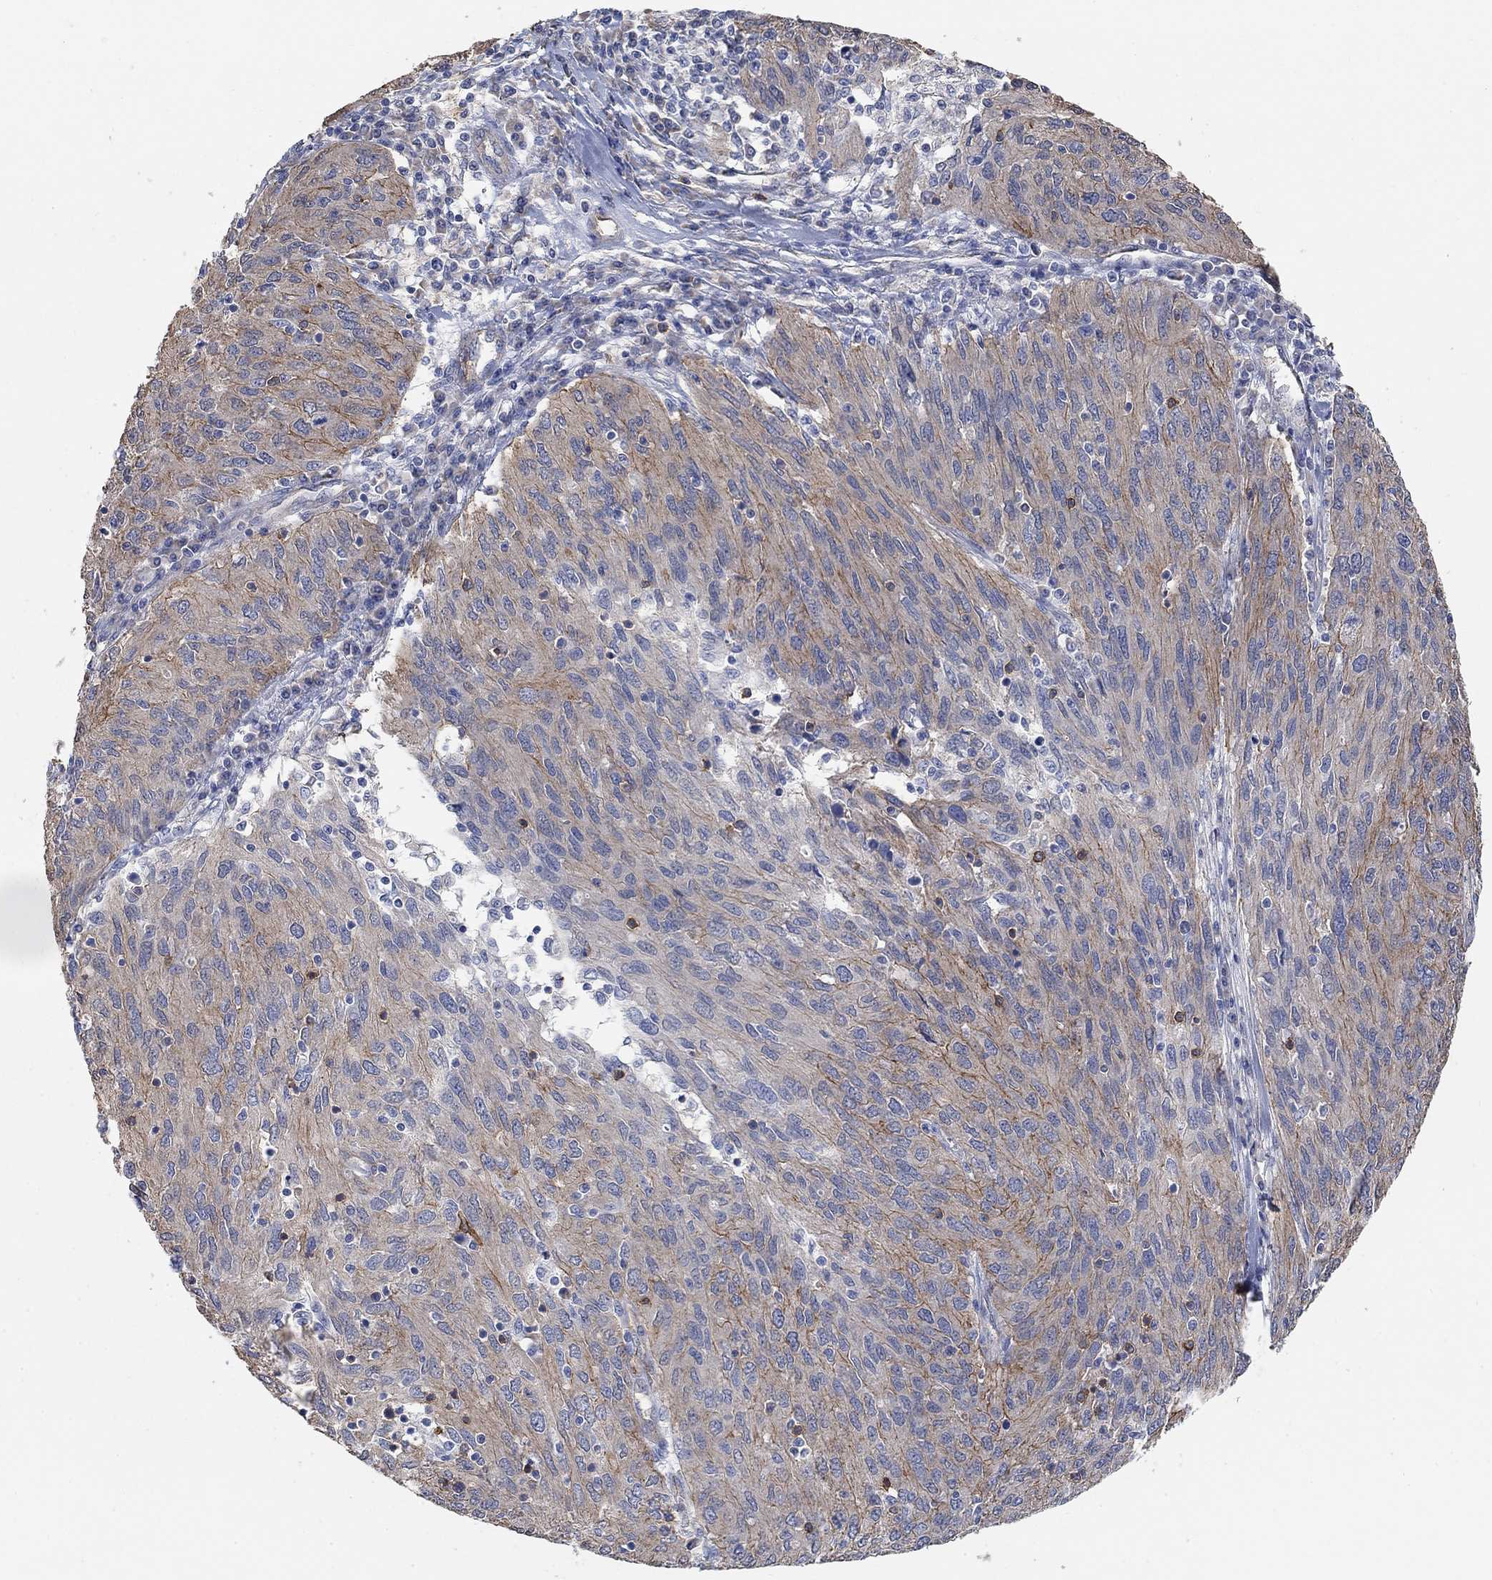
{"staining": {"intensity": "strong", "quantity": "25%-75%", "location": "cytoplasmic/membranous"}, "tissue": "ovarian cancer", "cell_type": "Tumor cells", "image_type": "cancer", "snomed": [{"axis": "morphology", "description": "Carcinoma, endometroid"}, {"axis": "topography", "description": "Ovary"}], "caption": "Tumor cells display high levels of strong cytoplasmic/membranous expression in approximately 25%-75% of cells in human ovarian cancer.", "gene": "SYT16", "patient": {"sex": "female", "age": 50}}